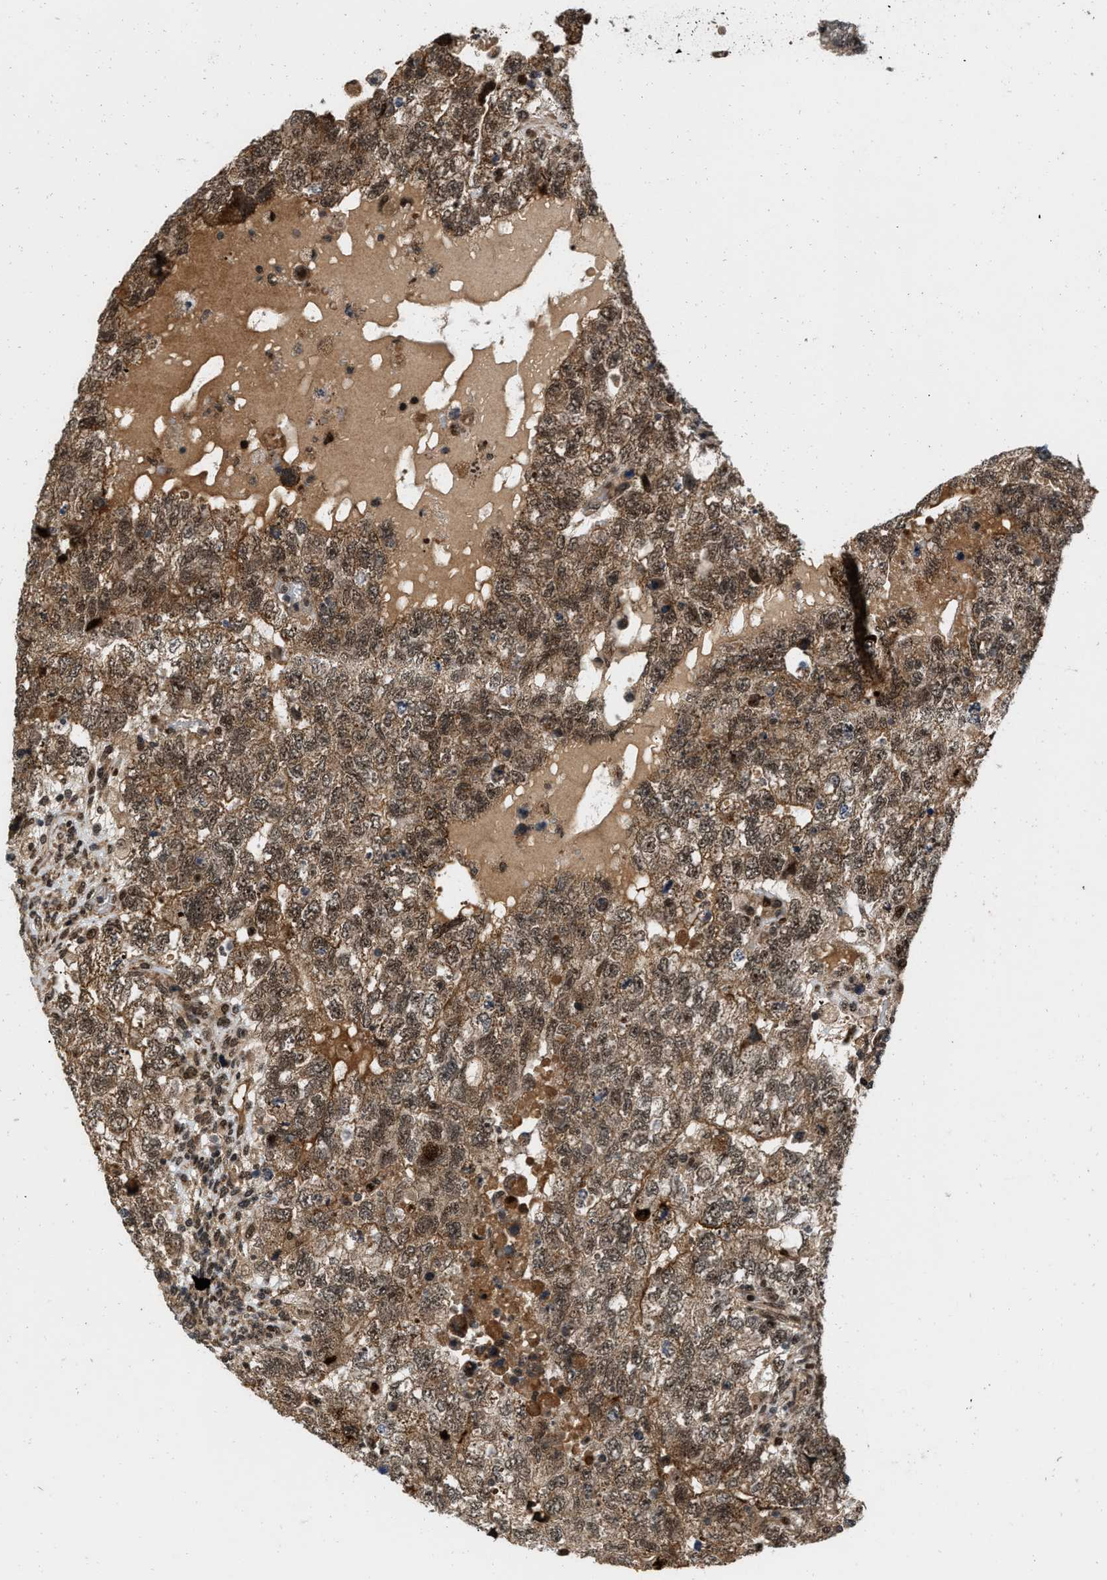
{"staining": {"intensity": "moderate", "quantity": ">75%", "location": "cytoplasmic/membranous,nuclear"}, "tissue": "testis cancer", "cell_type": "Tumor cells", "image_type": "cancer", "snomed": [{"axis": "morphology", "description": "Carcinoma, Embryonal, NOS"}, {"axis": "topography", "description": "Testis"}], "caption": "Brown immunohistochemical staining in testis cancer demonstrates moderate cytoplasmic/membranous and nuclear expression in approximately >75% of tumor cells.", "gene": "ANKRD11", "patient": {"sex": "male", "age": 36}}